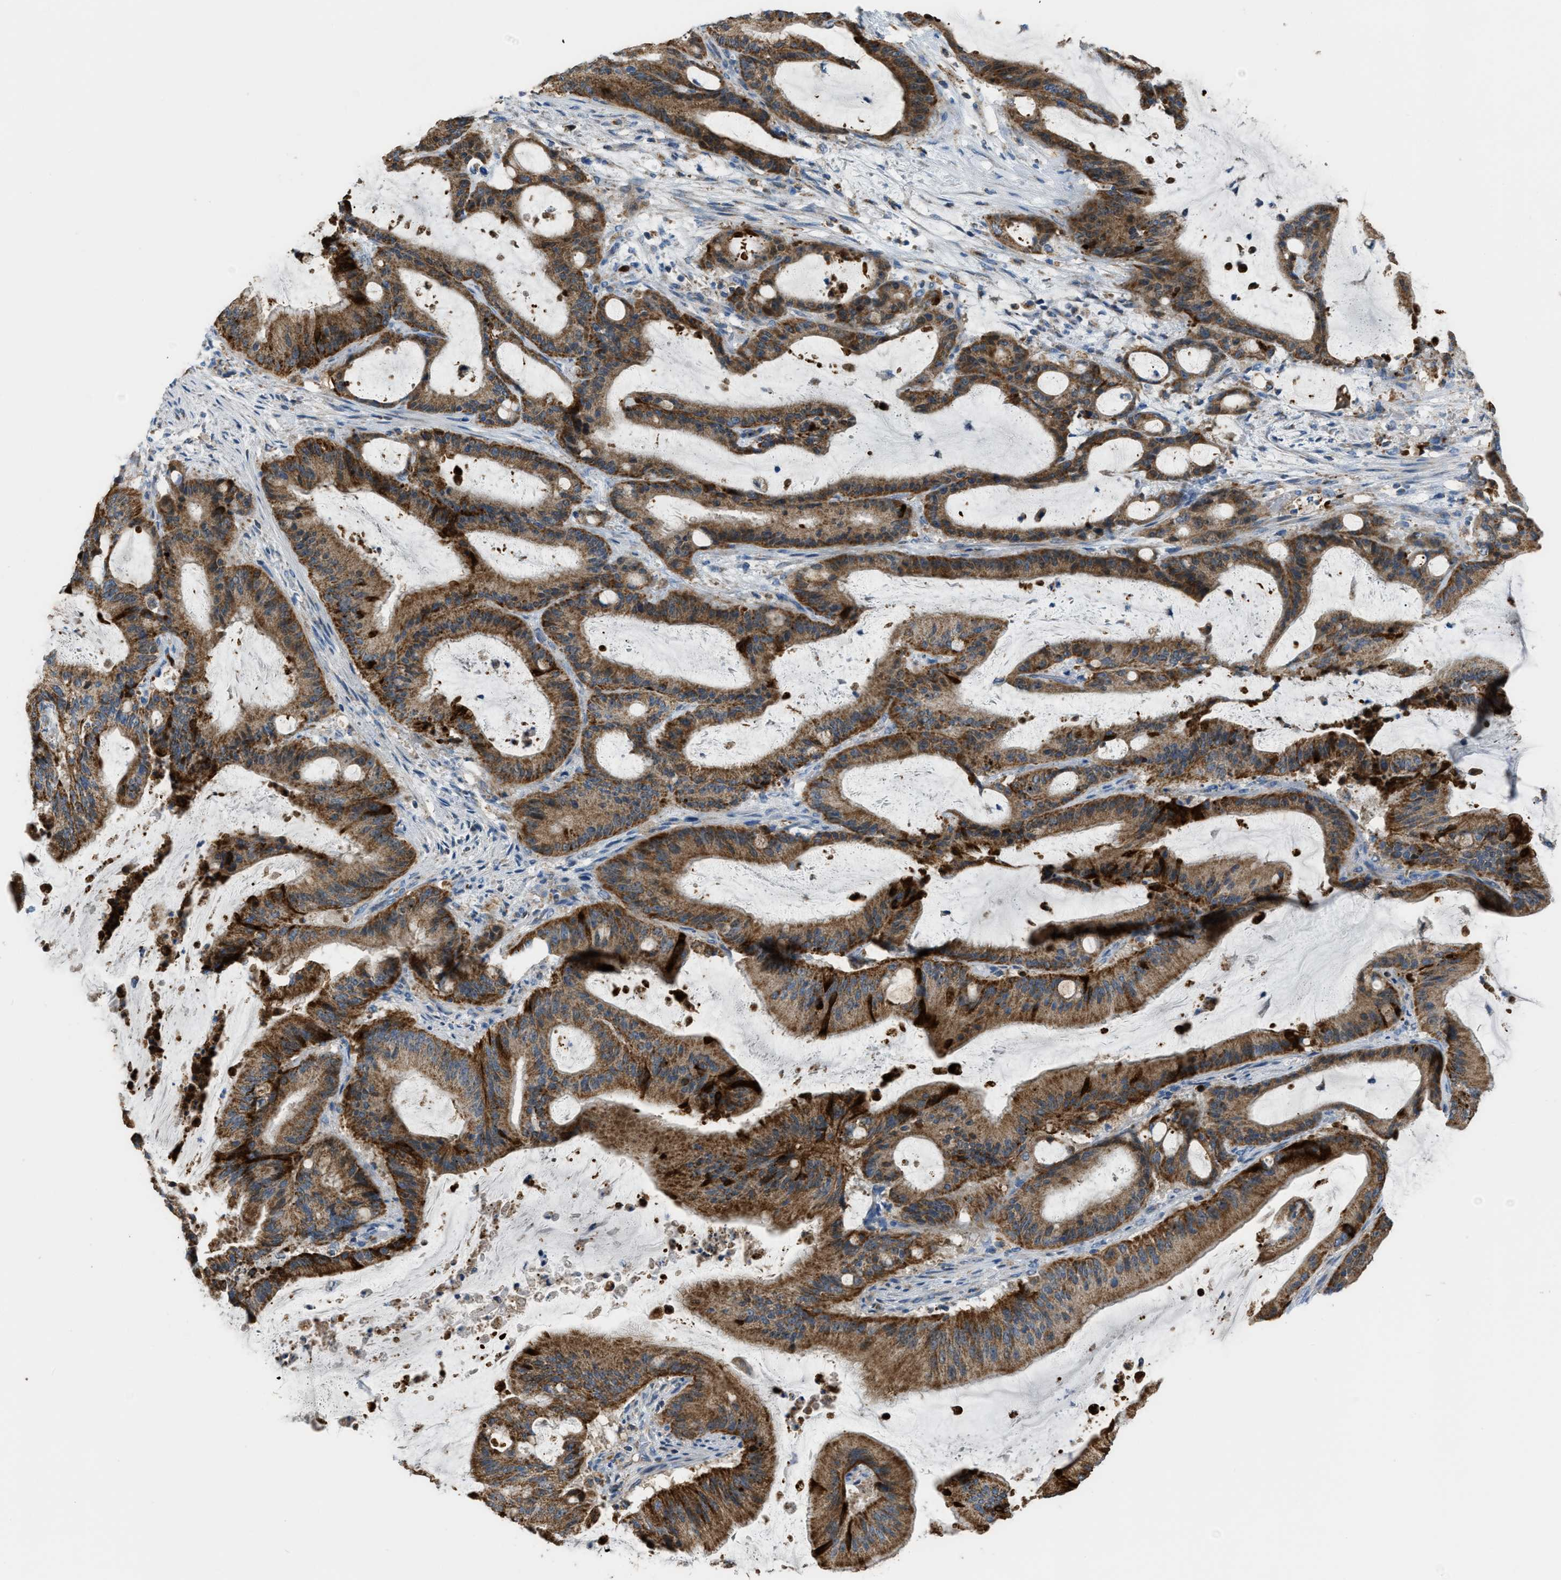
{"staining": {"intensity": "strong", "quantity": ">75%", "location": "cytoplasmic/membranous"}, "tissue": "liver cancer", "cell_type": "Tumor cells", "image_type": "cancer", "snomed": [{"axis": "morphology", "description": "Normal tissue, NOS"}, {"axis": "morphology", "description": "Cholangiocarcinoma"}, {"axis": "topography", "description": "Liver"}, {"axis": "topography", "description": "Peripheral nerve tissue"}], "caption": "IHC (DAB) staining of human cholangiocarcinoma (liver) exhibits strong cytoplasmic/membranous protein expression in approximately >75% of tumor cells. The protein is stained brown, and the nuclei are stained in blue (DAB (3,3'-diaminobenzidine) IHC with brightfield microscopy, high magnification).", "gene": "ETFB", "patient": {"sex": "female", "age": 73}}